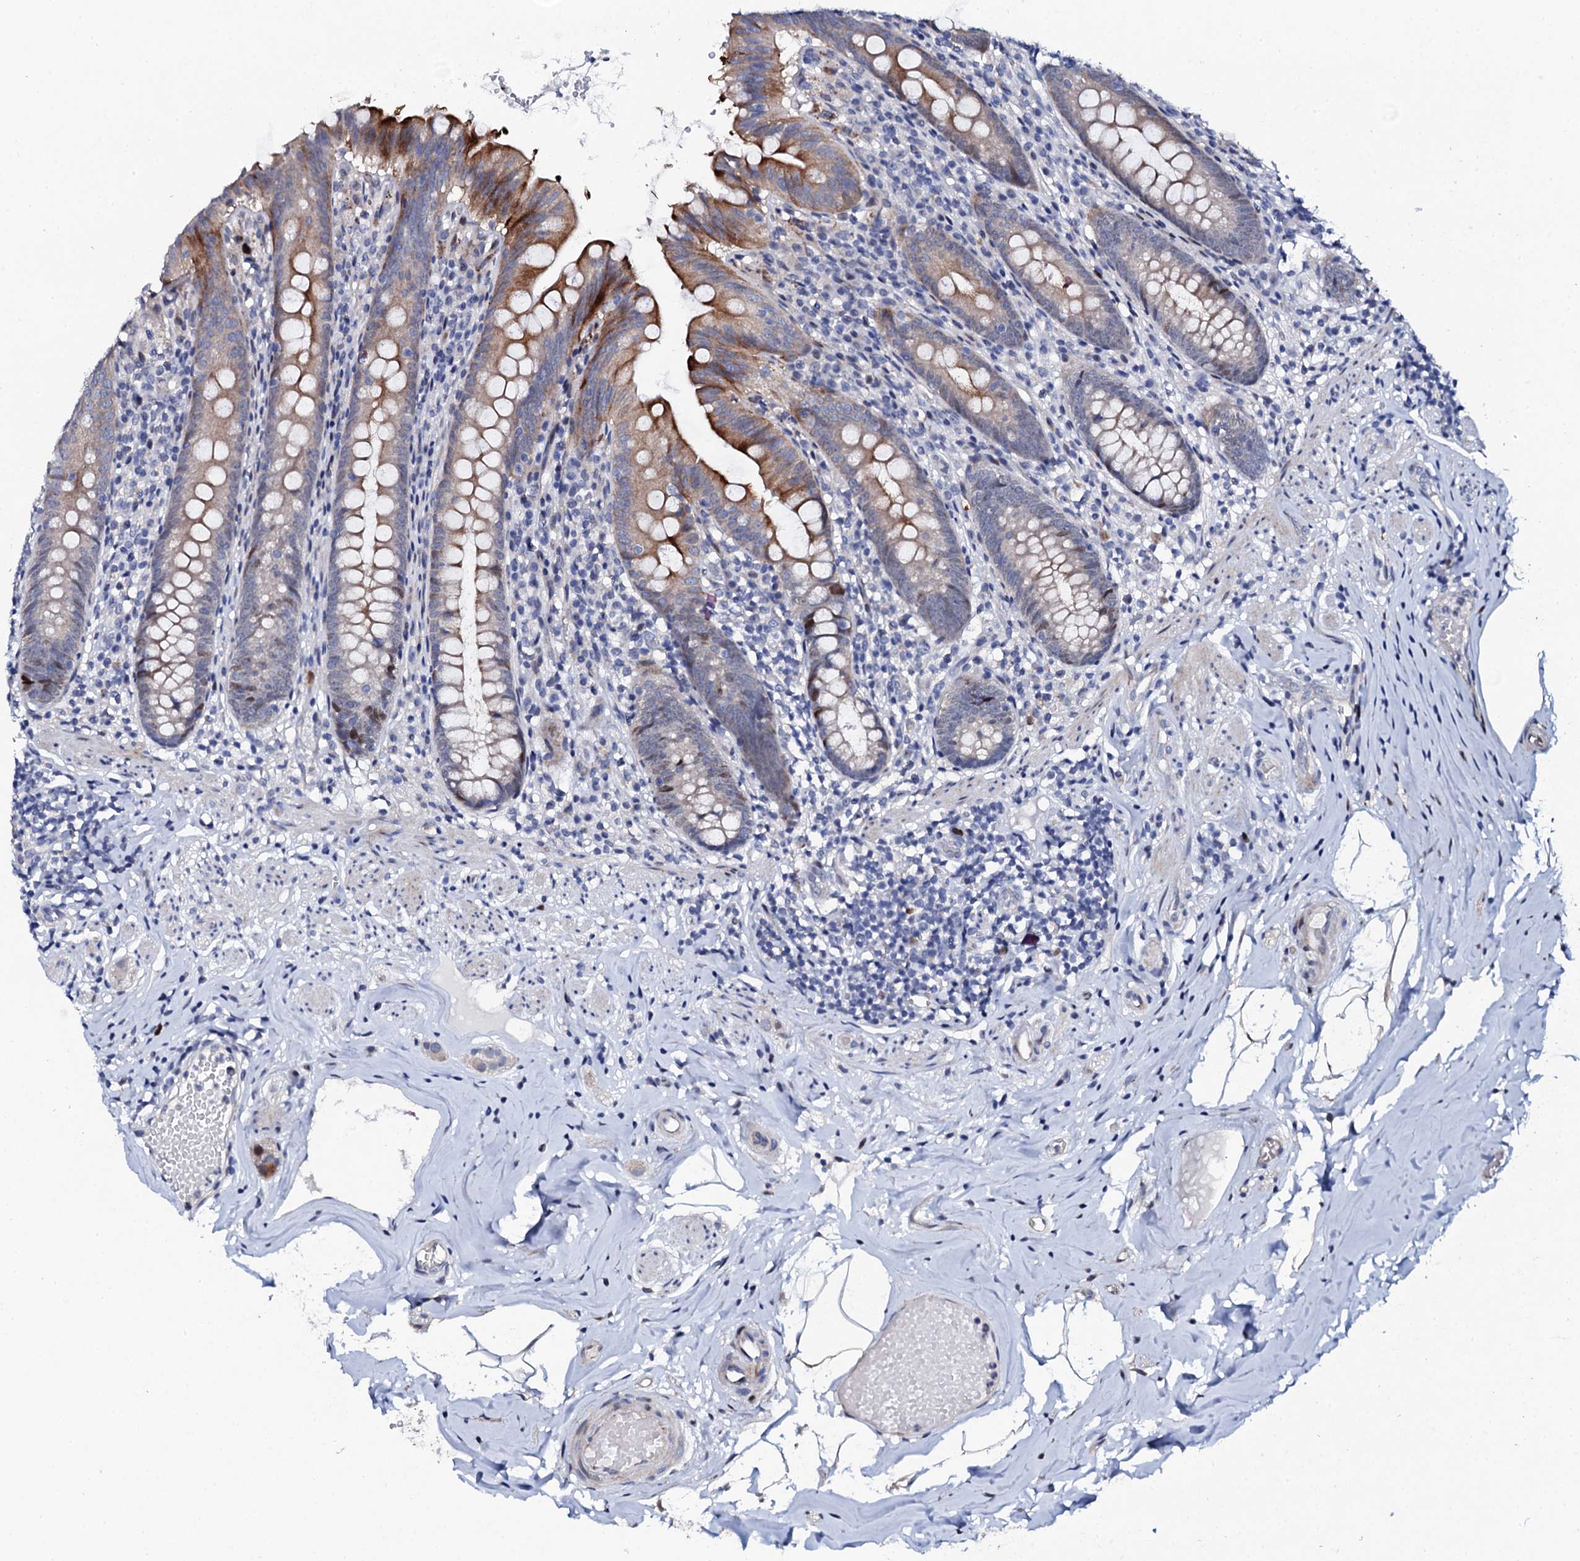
{"staining": {"intensity": "moderate", "quantity": "25%-75%", "location": "cytoplasmic/membranous,nuclear"}, "tissue": "appendix", "cell_type": "Glandular cells", "image_type": "normal", "snomed": [{"axis": "morphology", "description": "Normal tissue, NOS"}, {"axis": "topography", "description": "Appendix"}], "caption": "Immunohistochemistry (IHC) staining of benign appendix, which displays medium levels of moderate cytoplasmic/membranous,nuclear staining in approximately 25%-75% of glandular cells indicating moderate cytoplasmic/membranous,nuclear protein expression. The staining was performed using DAB (brown) for protein detection and nuclei were counterstained in hematoxylin (blue).", "gene": "NUDT13", "patient": {"sex": "male", "age": 55}}